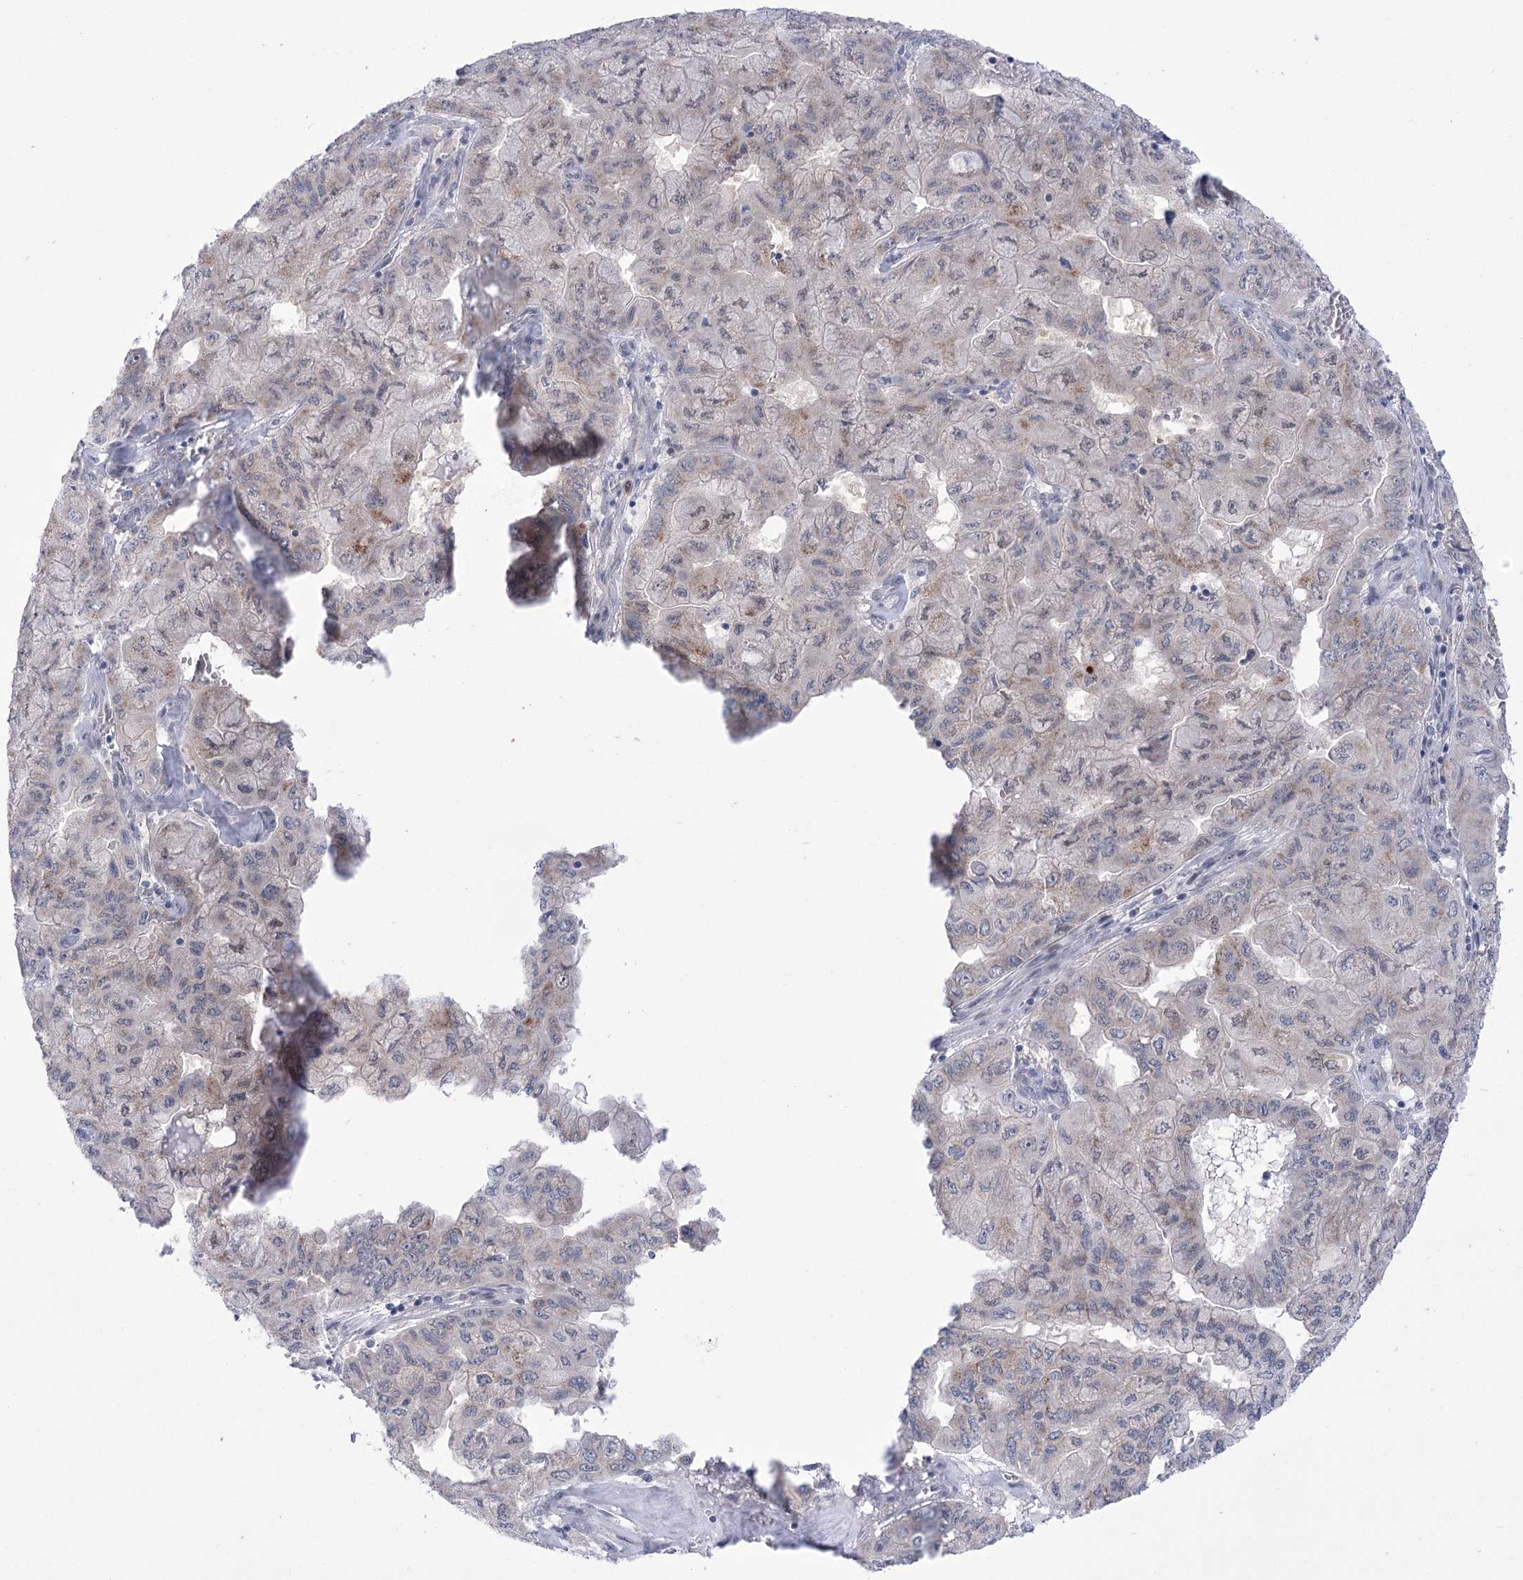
{"staining": {"intensity": "weak", "quantity": "<25%", "location": "nuclear"}, "tissue": "pancreatic cancer", "cell_type": "Tumor cells", "image_type": "cancer", "snomed": [{"axis": "morphology", "description": "Adenocarcinoma, NOS"}, {"axis": "topography", "description": "Pancreas"}], "caption": "A micrograph of human adenocarcinoma (pancreatic) is negative for staining in tumor cells.", "gene": "BEND7", "patient": {"sex": "male", "age": 51}}